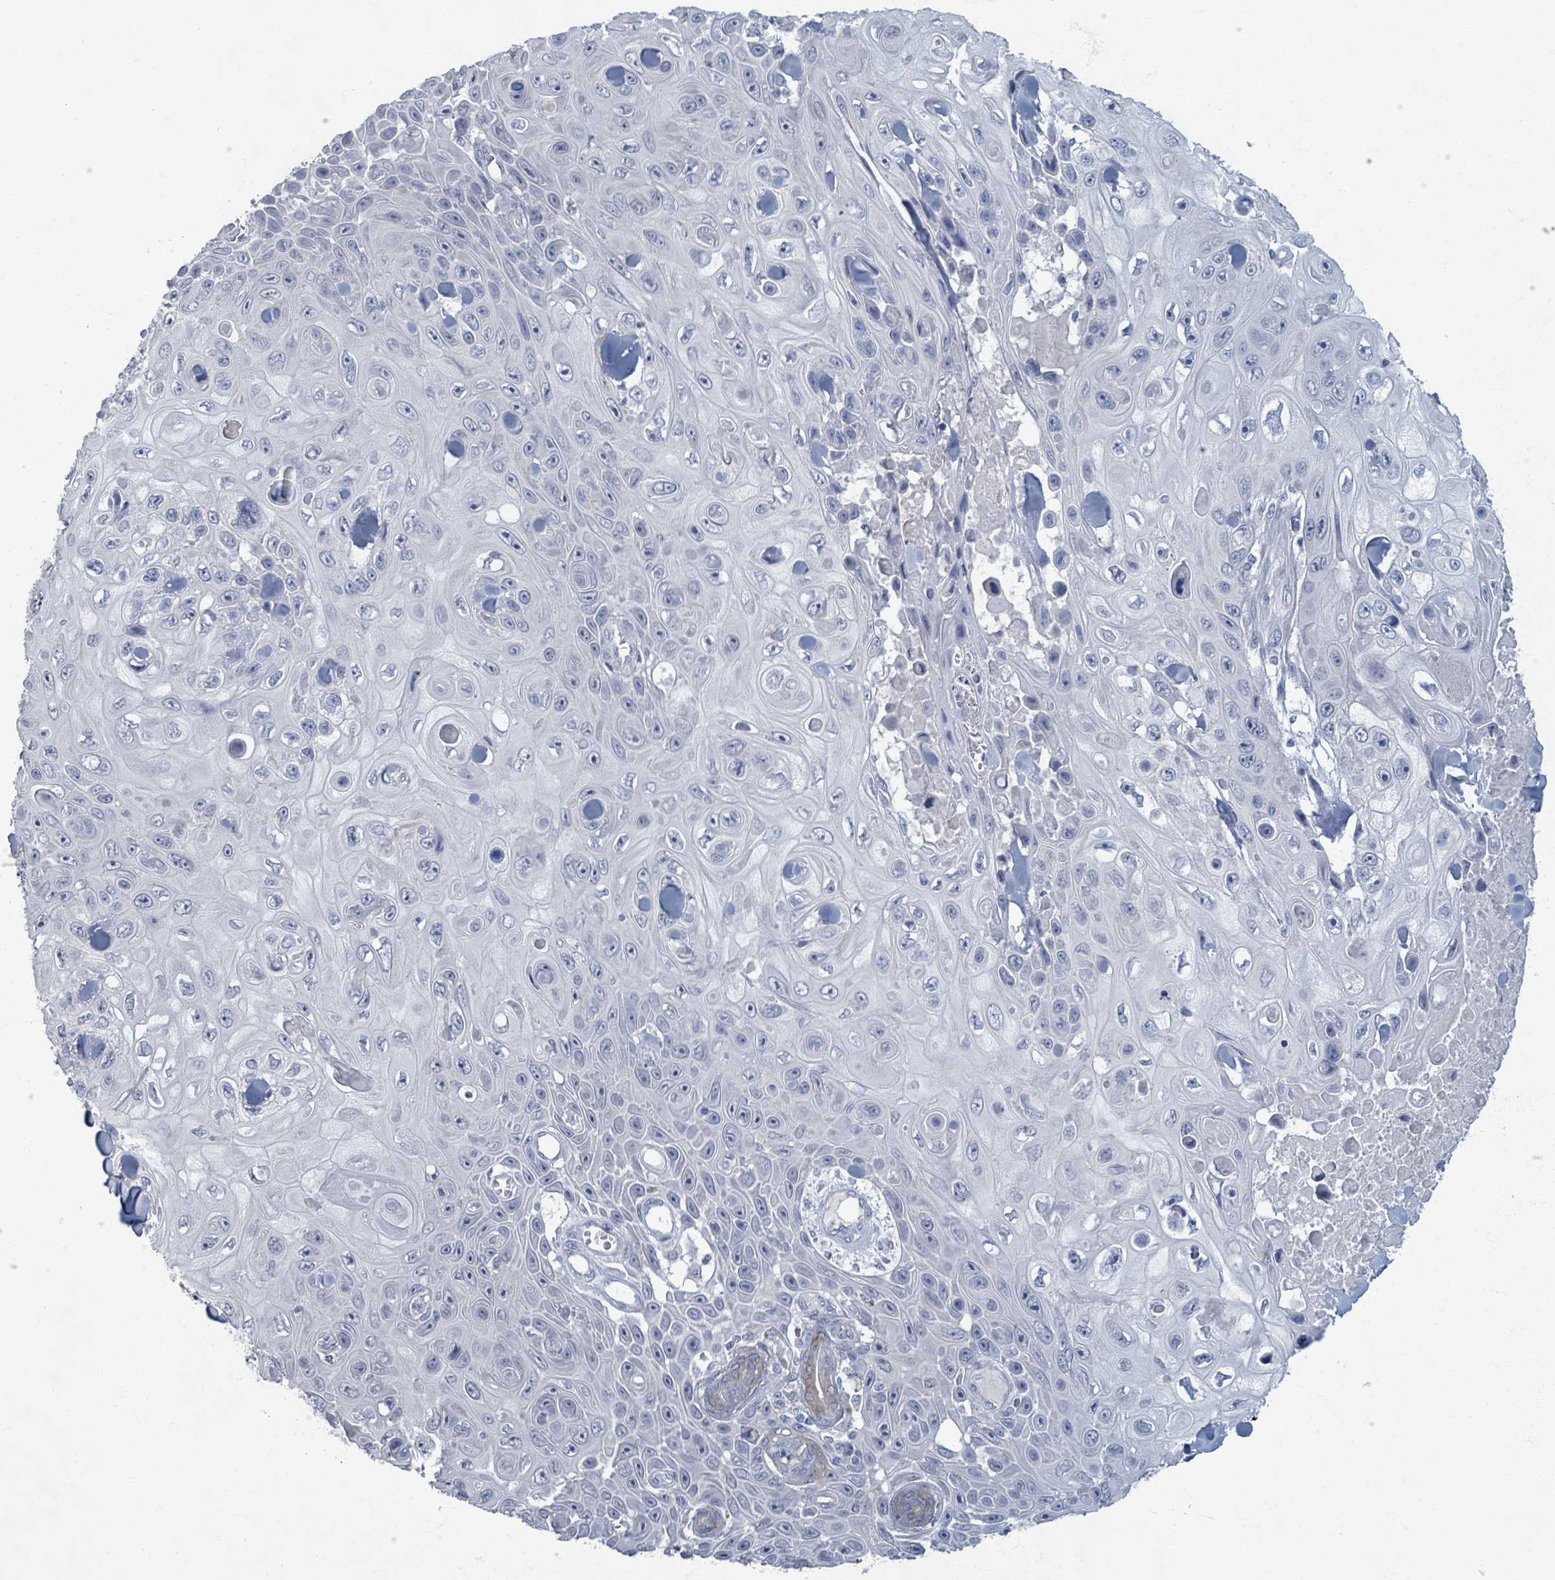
{"staining": {"intensity": "negative", "quantity": "none", "location": "none"}, "tissue": "skin cancer", "cell_type": "Tumor cells", "image_type": "cancer", "snomed": [{"axis": "morphology", "description": "Squamous cell carcinoma, NOS"}, {"axis": "topography", "description": "Skin"}], "caption": "An image of human squamous cell carcinoma (skin) is negative for staining in tumor cells. (DAB (3,3'-diaminobenzidine) IHC with hematoxylin counter stain).", "gene": "WNT11", "patient": {"sex": "male", "age": 82}}